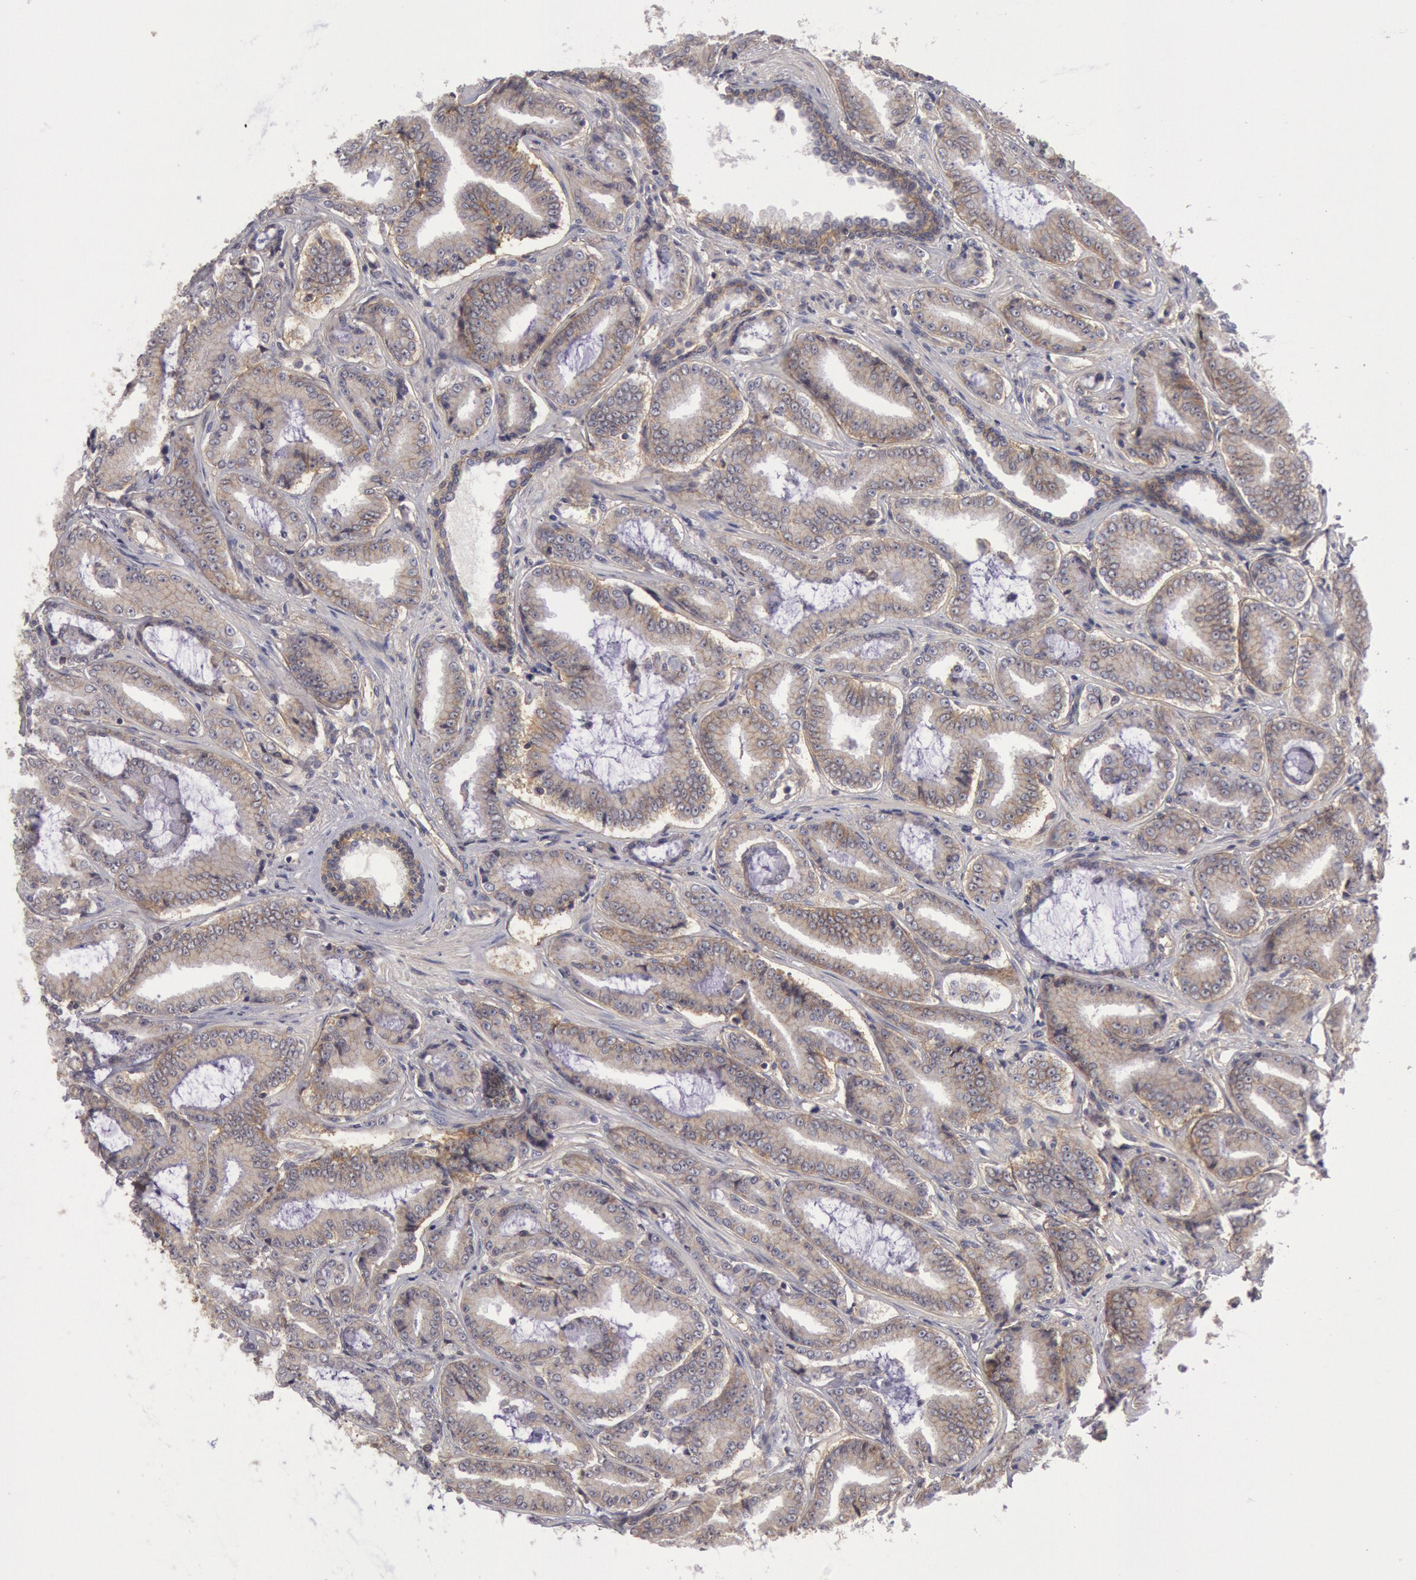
{"staining": {"intensity": "weak", "quantity": ">75%", "location": "cytoplasmic/membranous"}, "tissue": "prostate cancer", "cell_type": "Tumor cells", "image_type": "cancer", "snomed": [{"axis": "morphology", "description": "Adenocarcinoma, Low grade"}, {"axis": "topography", "description": "Prostate"}], "caption": "The image exhibits immunohistochemical staining of prostate cancer (adenocarcinoma (low-grade)). There is weak cytoplasmic/membranous positivity is appreciated in about >75% of tumor cells.", "gene": "STX4", "patient": {"sex": "male", "age": 65}}